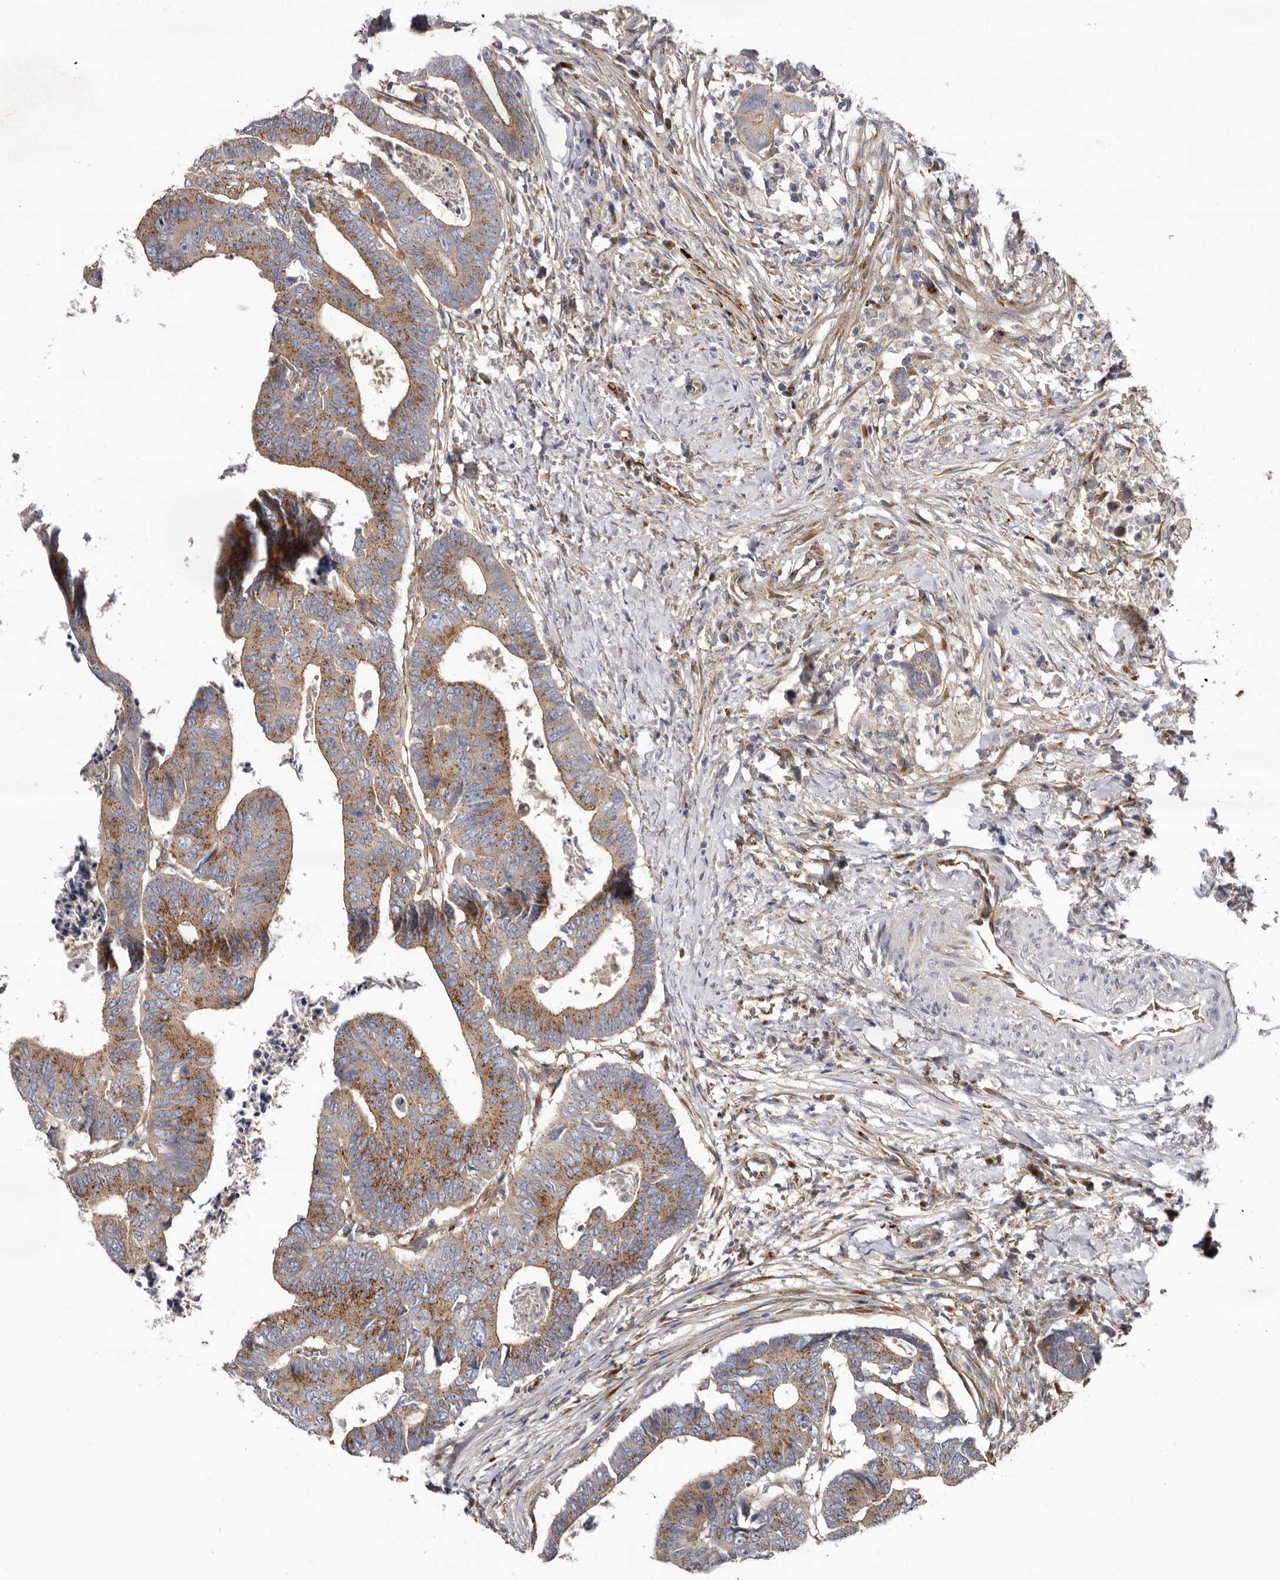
{"staining": {"intensity": "moderate", "quantity": ">75%", "location": "cytoplasmic/membranous"}, "tissue": "colorectal cancer", "cell_type": "Tumor cells", "image_type": "cancer", "snomed": [{"axis": "morphology", "description": "Adenocarcinoma, NOS"}, {"axis": "topography", "description": "Rectum"}], "caption": "Moderate cytoplasmic/membranous protein expression is identified in approximately >75% of tumor cells in colorectal cancer.", "gene": "LUZP1", "patient": {"sex": "female", "age": 65}}